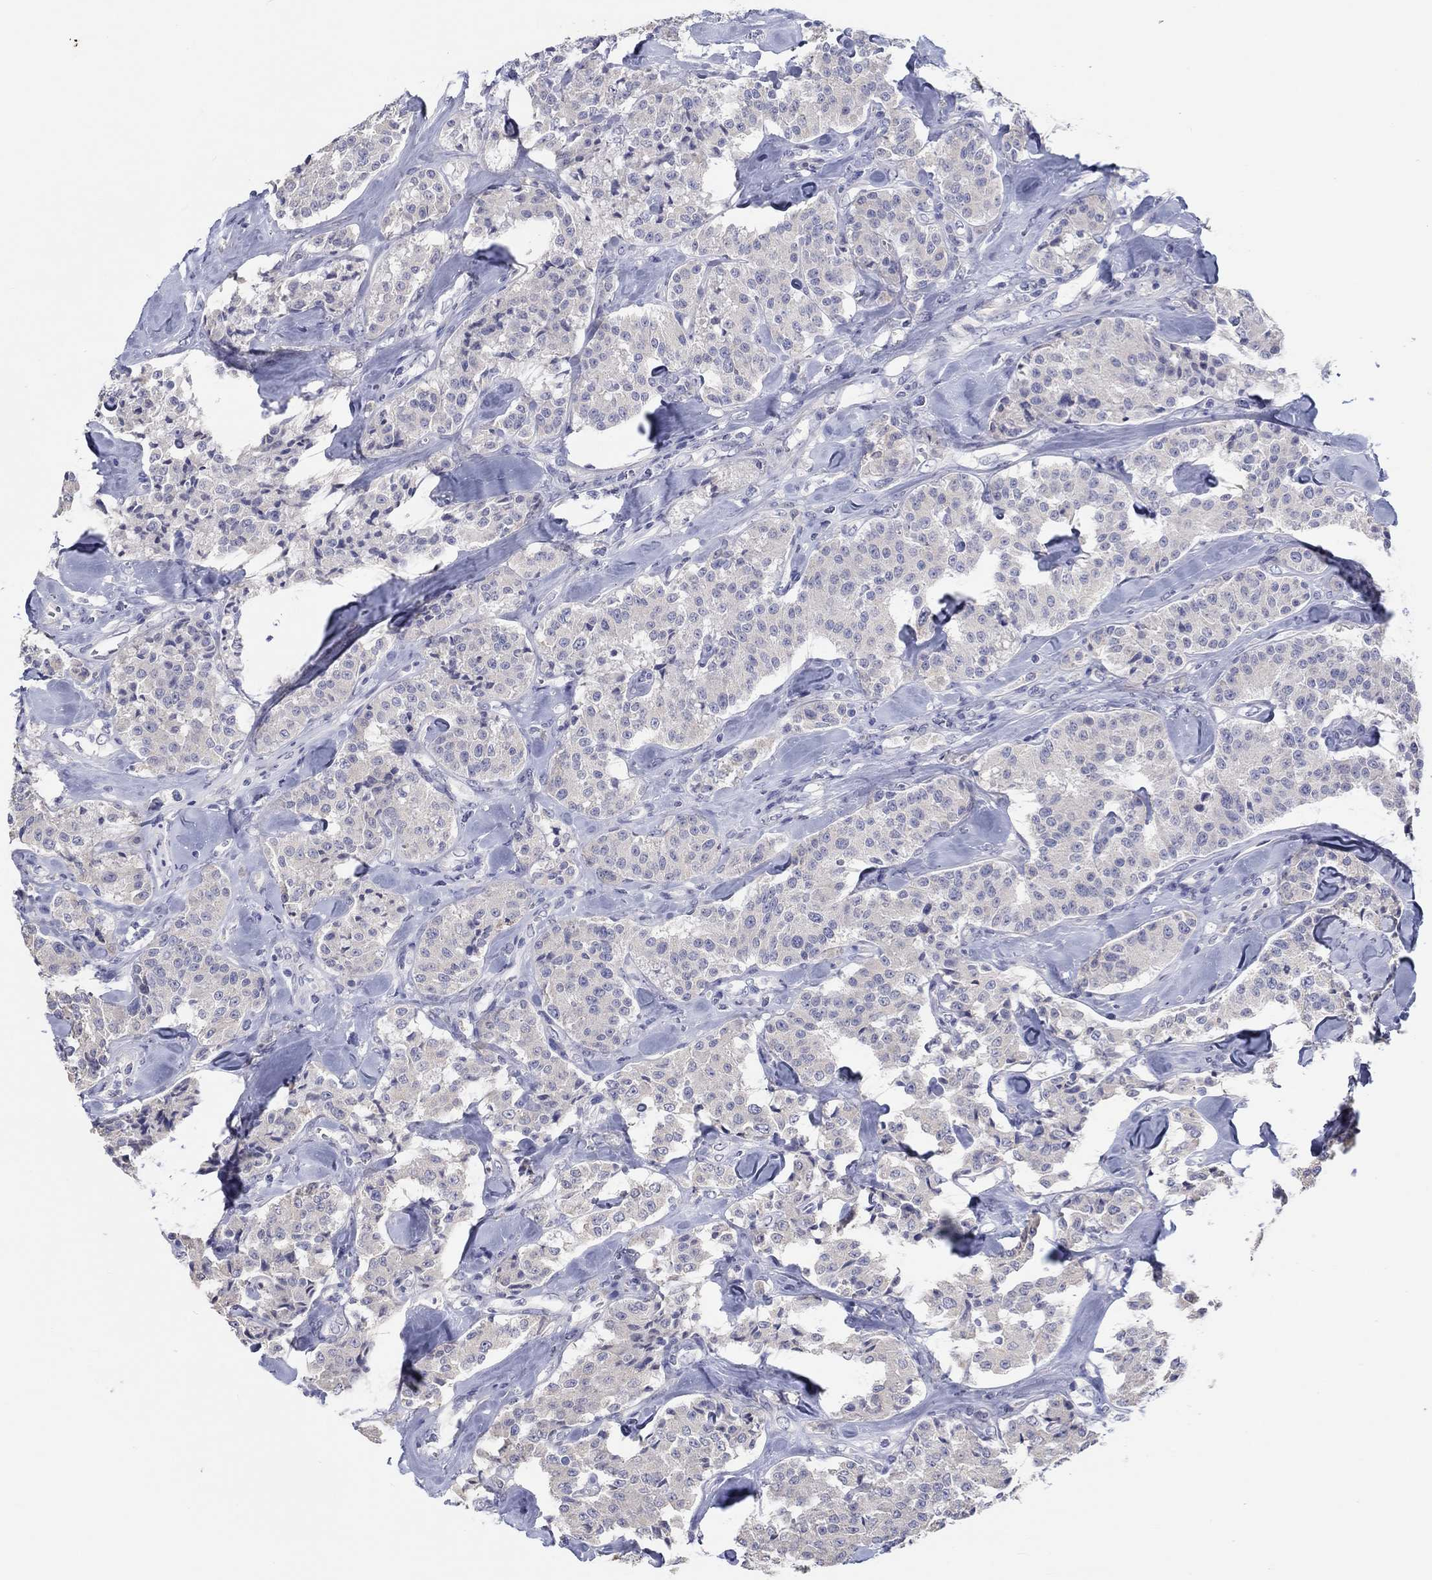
{"staining": {"intensity": "negative", "quantity": "none", "location": "none"}, "tissue": "carcinoid", "cell_type": "Tumor cells", "image_type": "cancer", "snomed": [{"axis": "morphology", "description": "Carcinoid, malignant, NOS"}, {"axis": "topography", "description": "Pancreas"}], "caption": "IHC micrograph of carcinoid stained for a protein (brown), which reveals no positivity in tumor cells. (DAB immunohistochemistry visualized using brightfield microscopy, high magnification).", "gene": "LRRC4C", "patient": {"sex": "male", "age": 41}}